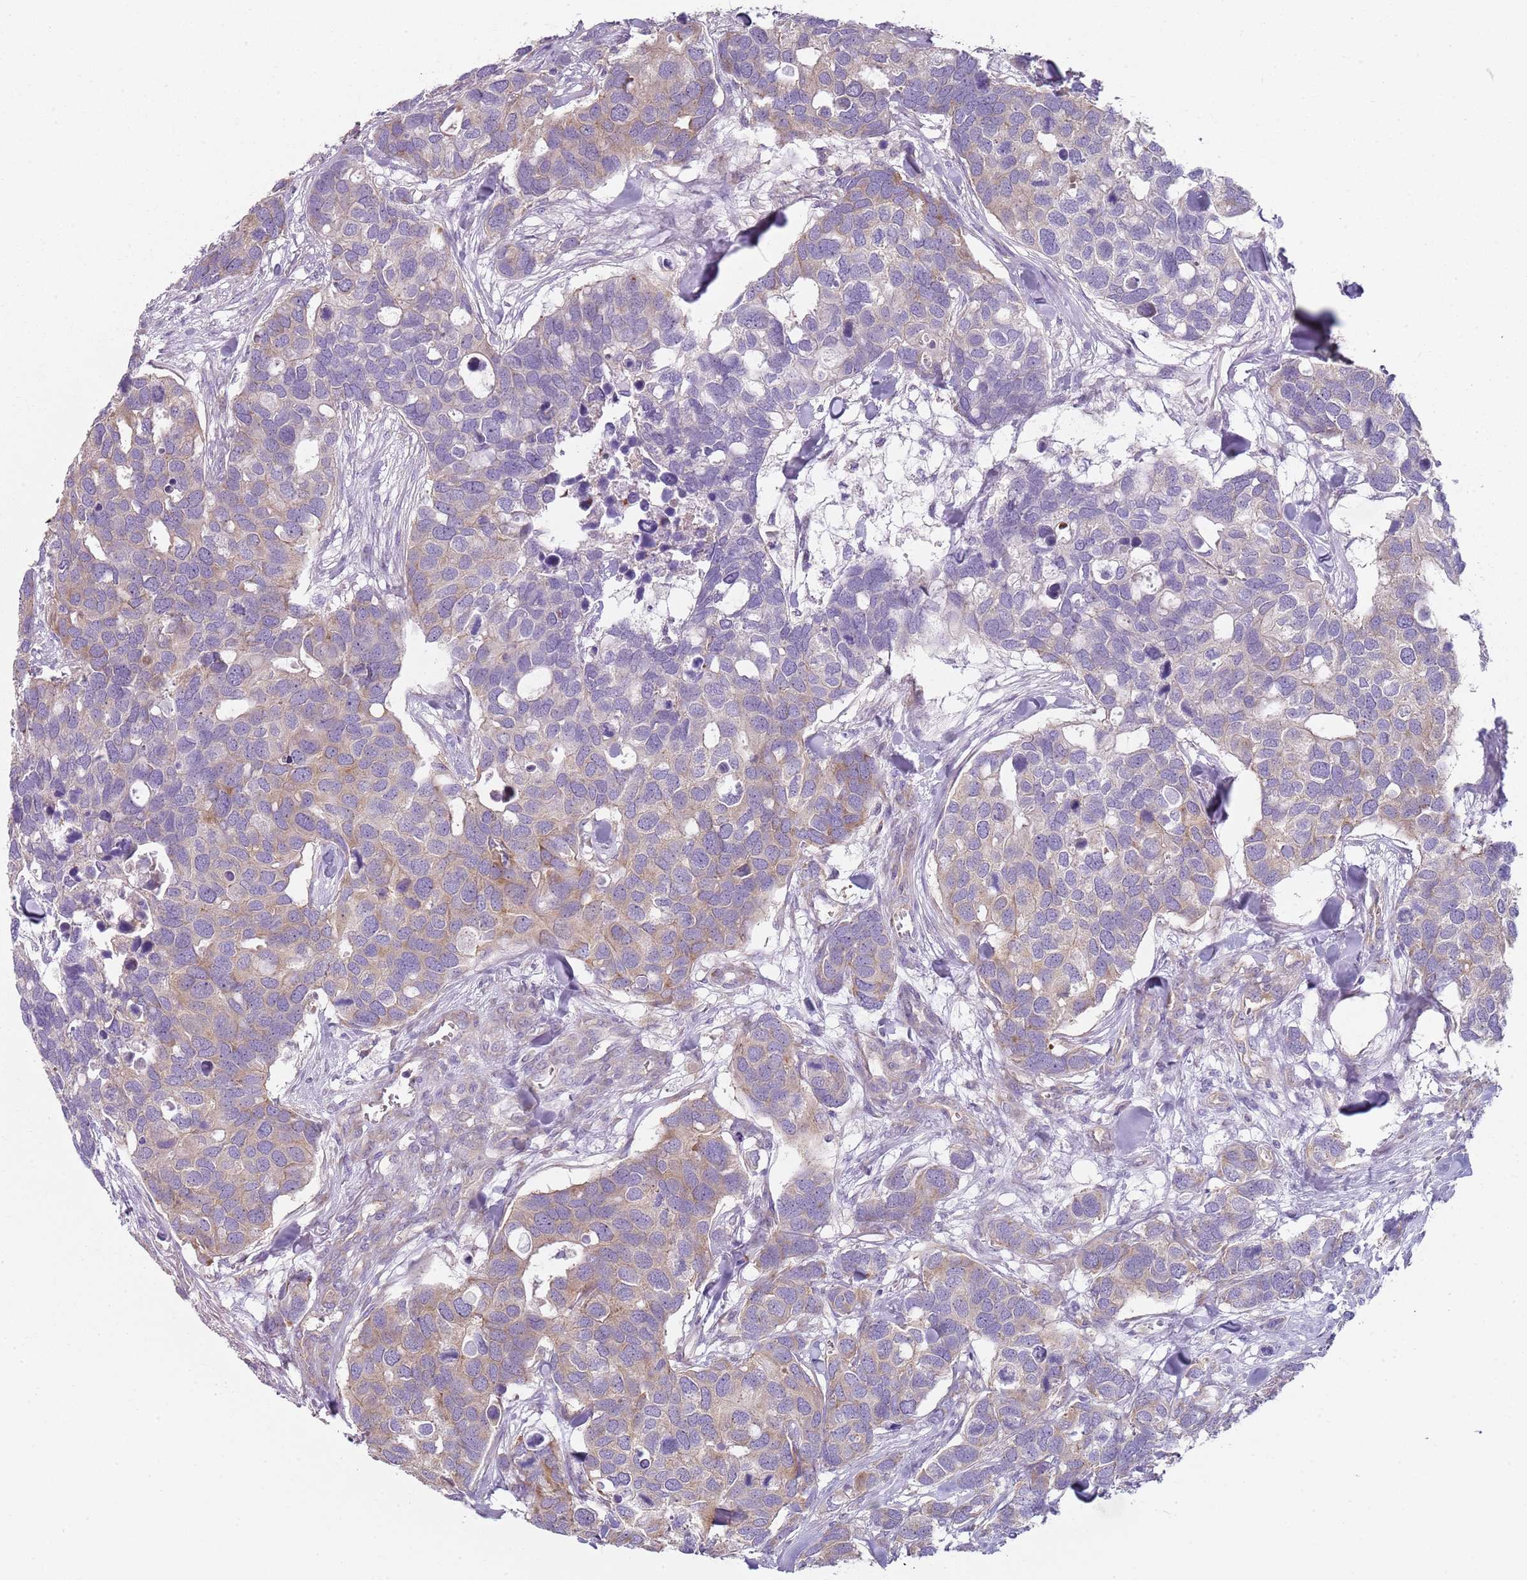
{"staining": {"intensity": "moderate", "quantity": "25%-75%", "location": "cytoplasmic/membranous"}, "tissue": "breast cancer", "cell_type": "Tumor cells", "image_type": "cancer", "snomed": [{"axis": "morphology", "description": "Duct carcinoma"}, {"axis": "topography", "description": "Breast"}], "caption": "Invasive ductal carcinoma (breast) stained with DAB (3,3'-diaminobenzidine) immunohistochemistry reveals medium levels of moderate cytoplasmic/membranous positivity in about 25%-75% of tumor cells. (DAB IHC with brightfield microscopy, high magnification).", "gene": "SLC26A6", "patient": {"sex": "female", "age": 83}}